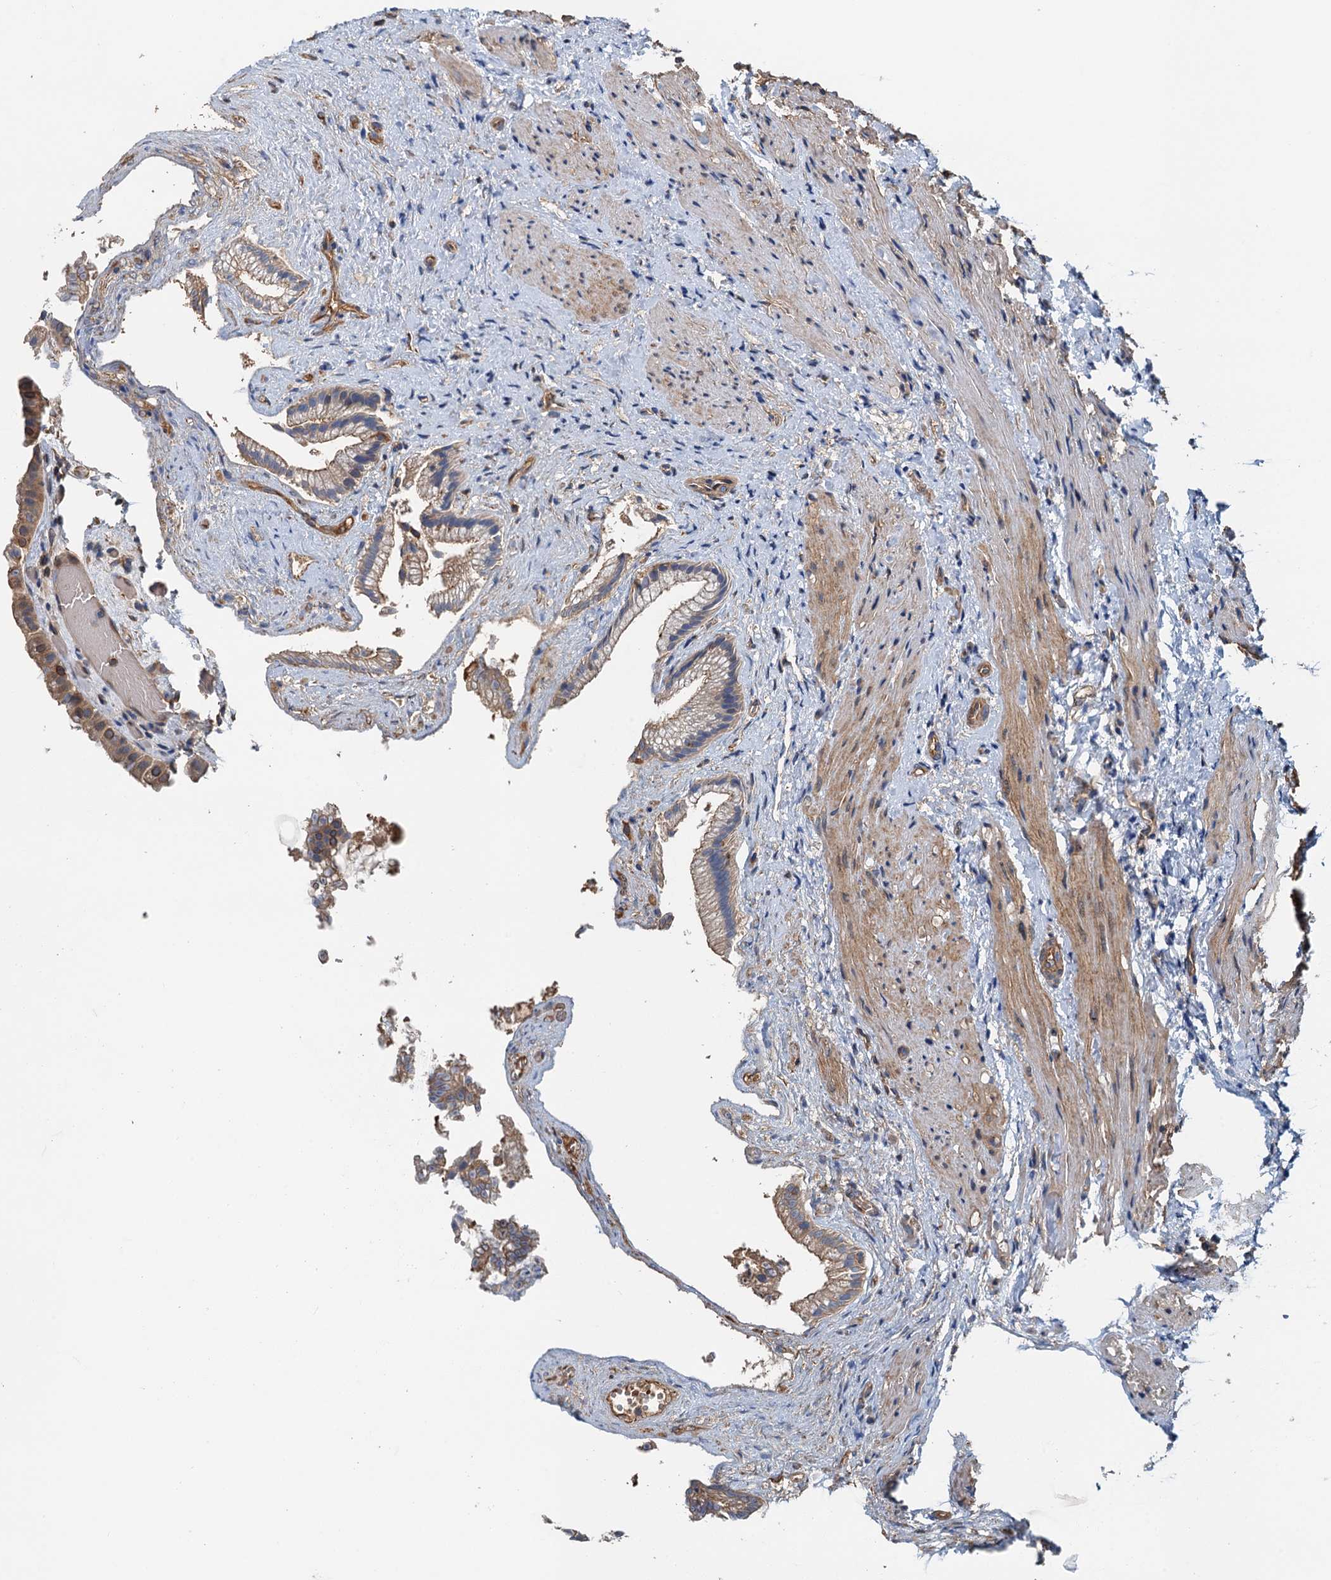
{"staining": {"intensity": "moderate", "quantity": ">75%", "location": "cytoplasmic/membranous"}, "tissue": "gallbladder", "cell_type": "Glandular cells", "image_type": "normal", "snomed": [{"axis": "morphology", "description": "Normal tissue, NOS"}, {"axis": "morphology", "description": "Inflammation, NOS"}, {"axis": "topography", "description": "Gallbladder"}], "caption": "Protein staining by immunohistochemistry reveals moderate cytoplasmic/membranous positivity in approximately >75% of glandular cells in unremarkable gallbladder. The protein of interest is shown in brown color, while the nuclei are stained blue.", "gene": "ROGDI", "patient": {"sex": "male", "age": 51}}